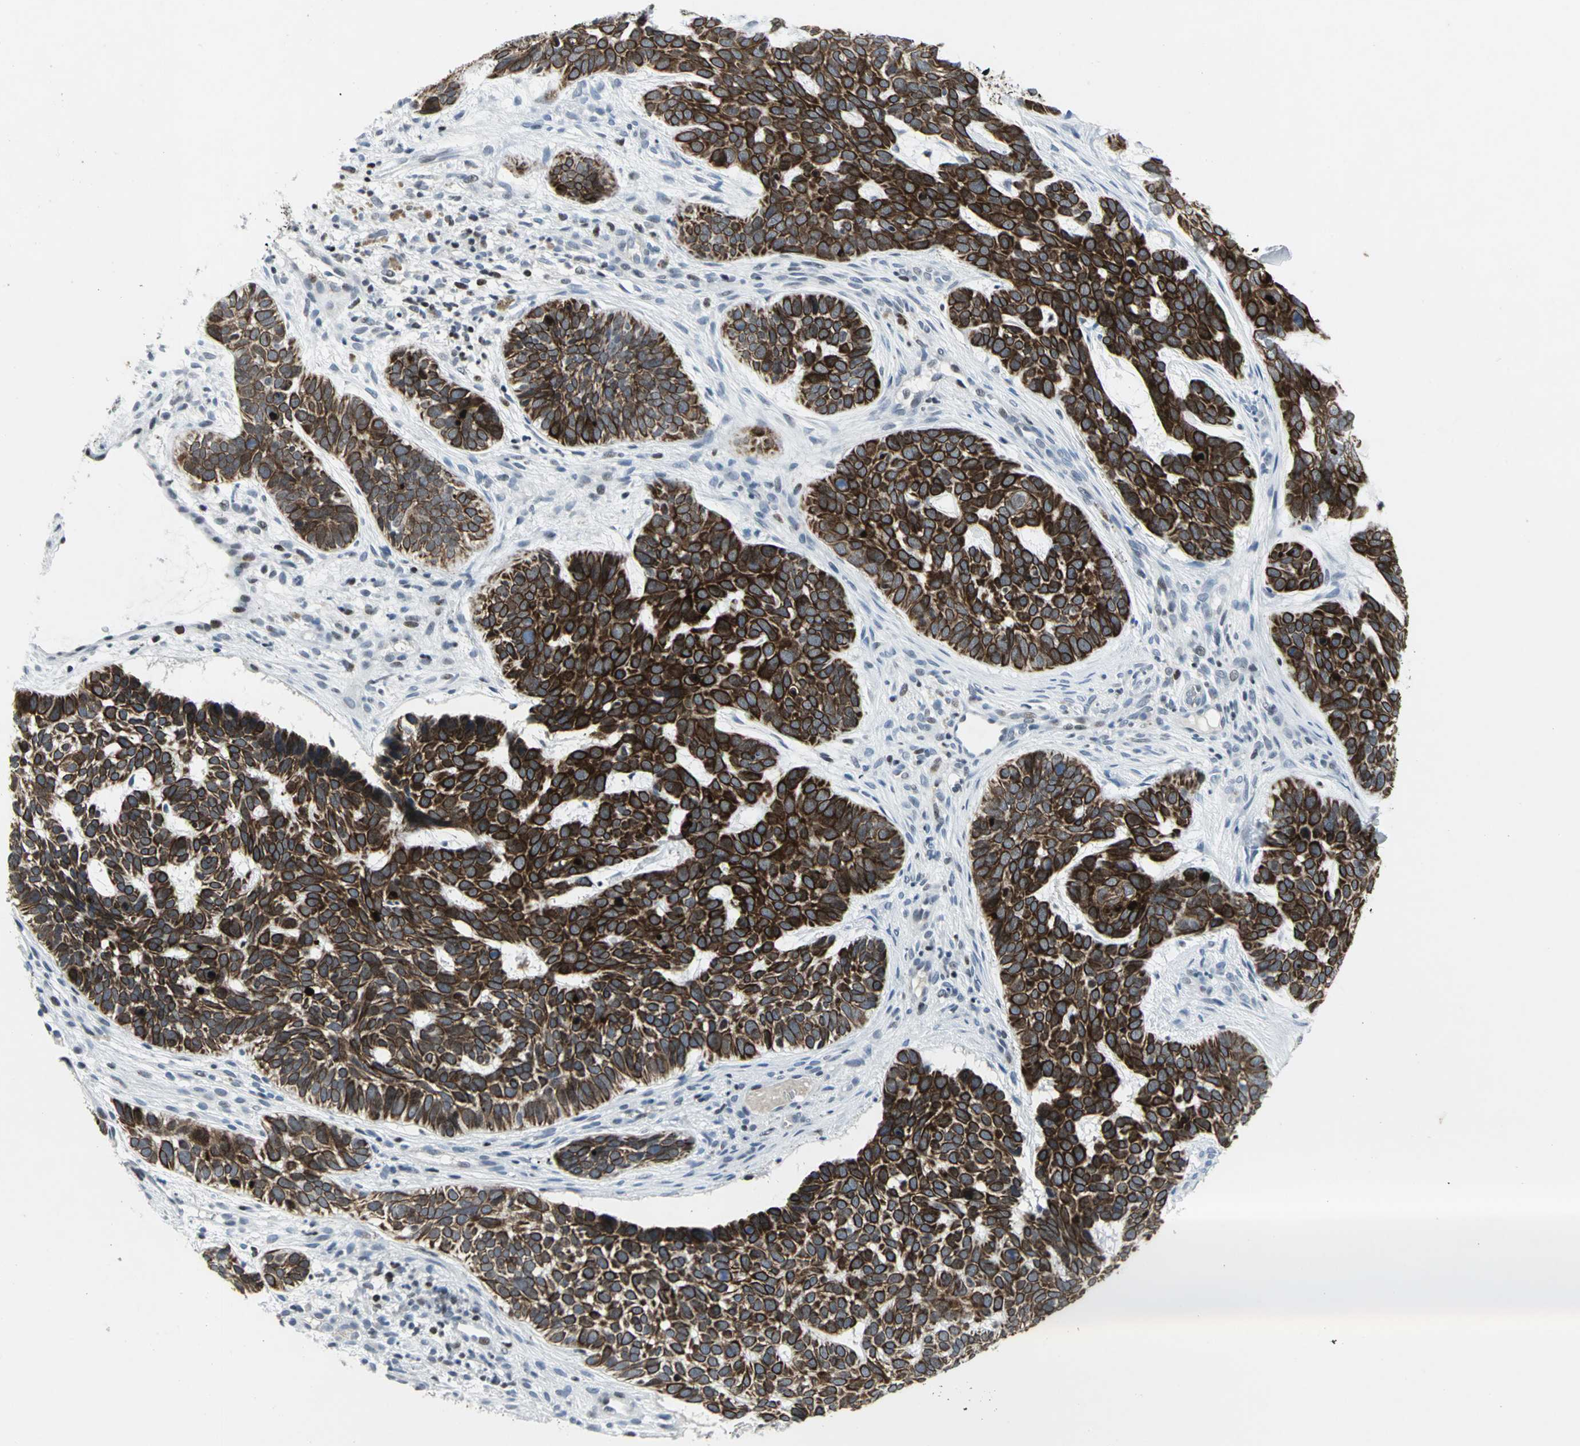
{"staining": {"intensity": "strong", "quantity": ">75%", "location": "cytoplasmic/membranous"}, "tissue": "skin cancer", "cell_type": "Tumor cells", "image_type": "cancer", "snomed": [{"axis": "morphology", "description": "Basal cell carcinoma"}, {"axis": "topography", "description": "Skin"}], "caption": "DAB immunohistochemical staining of human skin cancer (basal cell carcinoma) displays strong cytoplasmic/membranous protein expression in about >75% of tumor cells. The staining is performed using DAB (3,3'-diaminobenzidine) brown chromogen to label protein expression. The nuclei are counter-stained blue using hematoxylin.", "gene": "RPA1", "patient": {"sex": "male", "age": 87}}